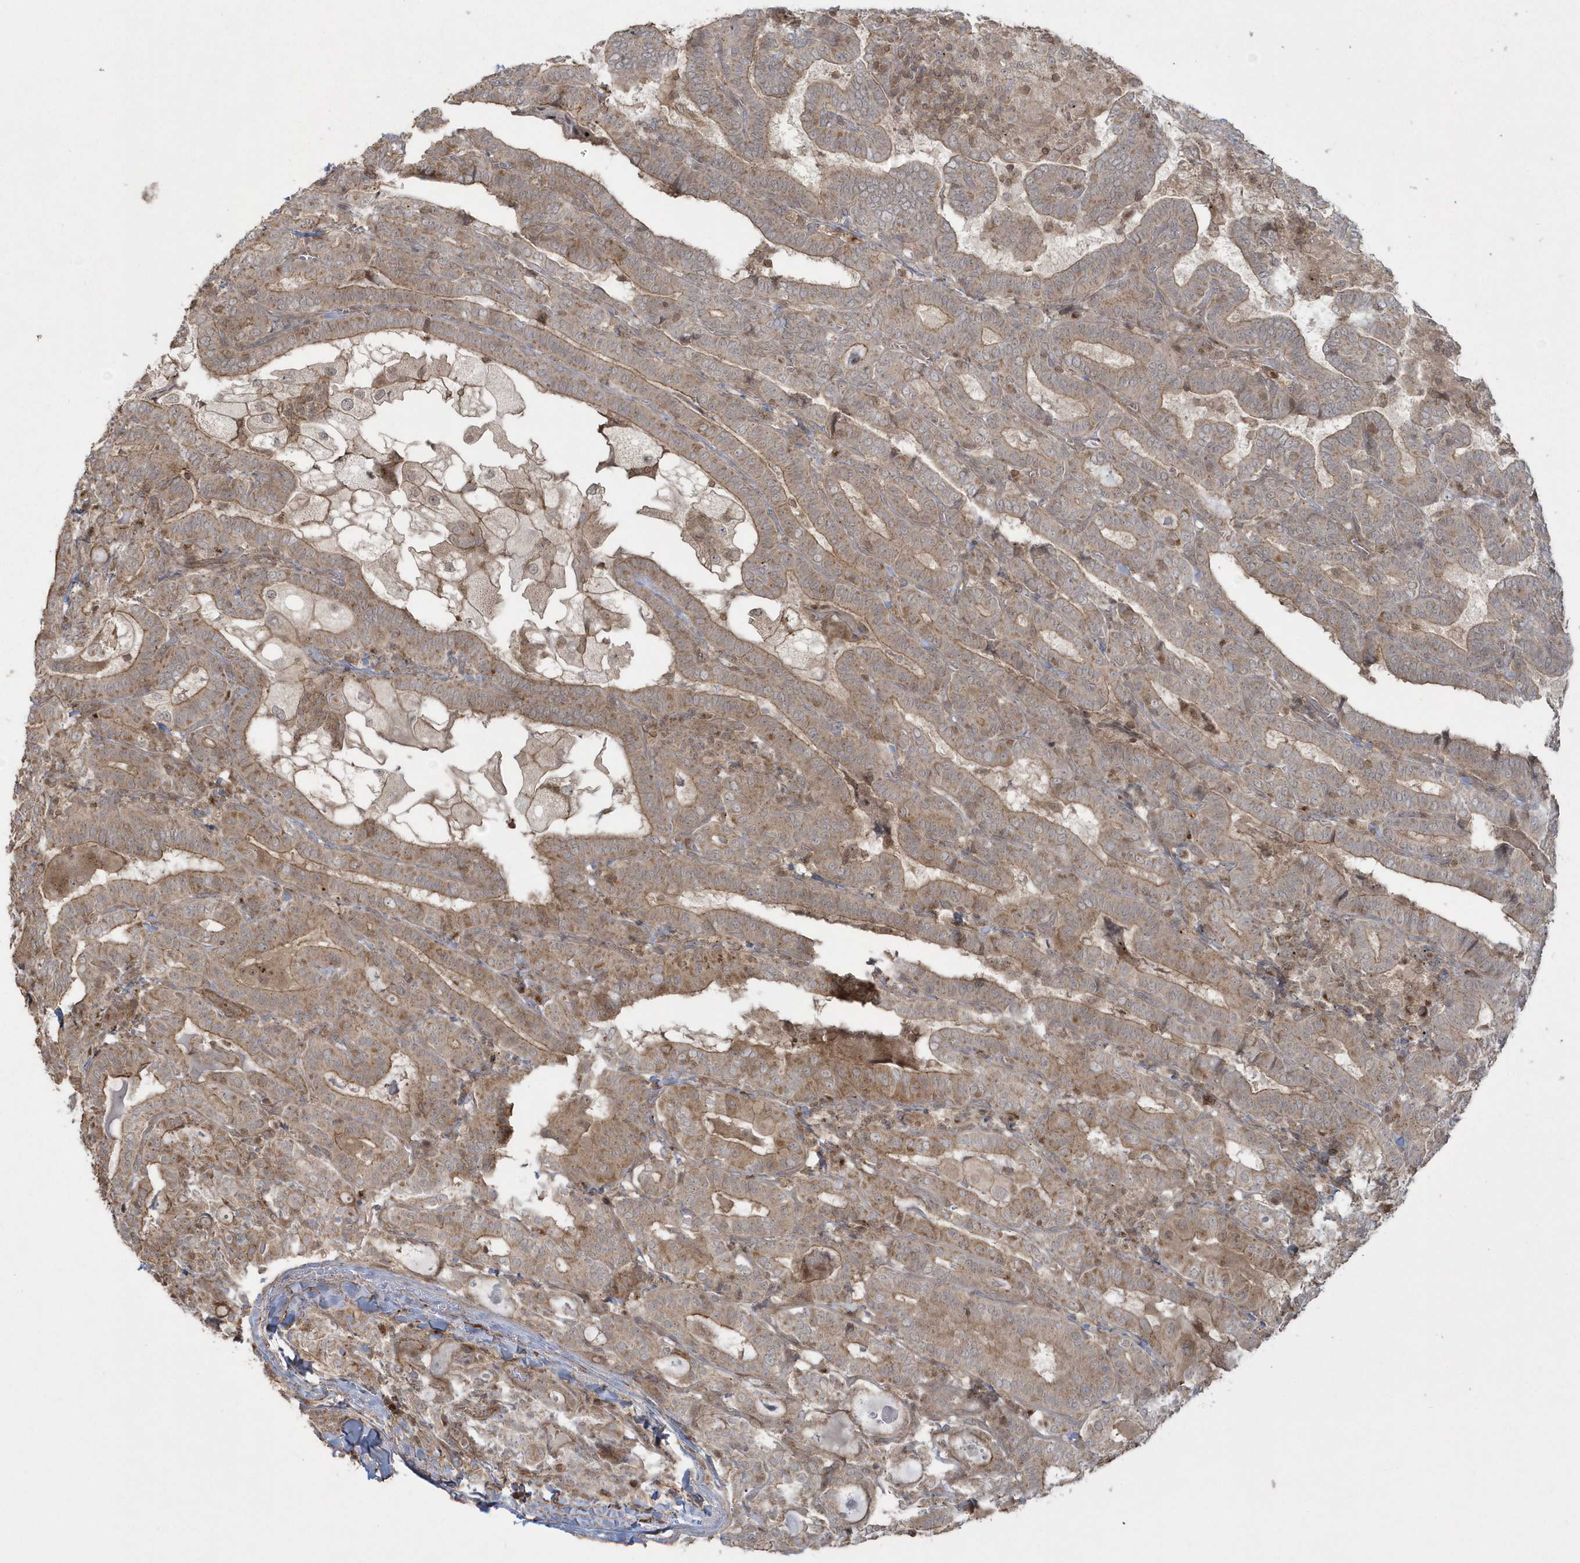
{"staining": {"intensity": "moderate", "quantity": ">75%", "location": "cytoplasmic/membranous"}, "tissue": "thyroid cancer", "cell_type": "Tumor cells", "image_type": "cancer", "snomed": [{"axis": "morphology", "description": "Papillary adenocarcinoma, NOS"}, {"axis": "topography", "description": "Thyroid gland"}], "caption": "Immunohistochemistry (IHC) image of human thyroid cancer (papillary adenocarcinoma) stained for a protein (brown), which reveals medium levels of moderate cytoplasmic/membranous expression in approximately >75% of tumor cells.", "gene": "ARMC8", "patient": {"sex": "female", "age": 72}}